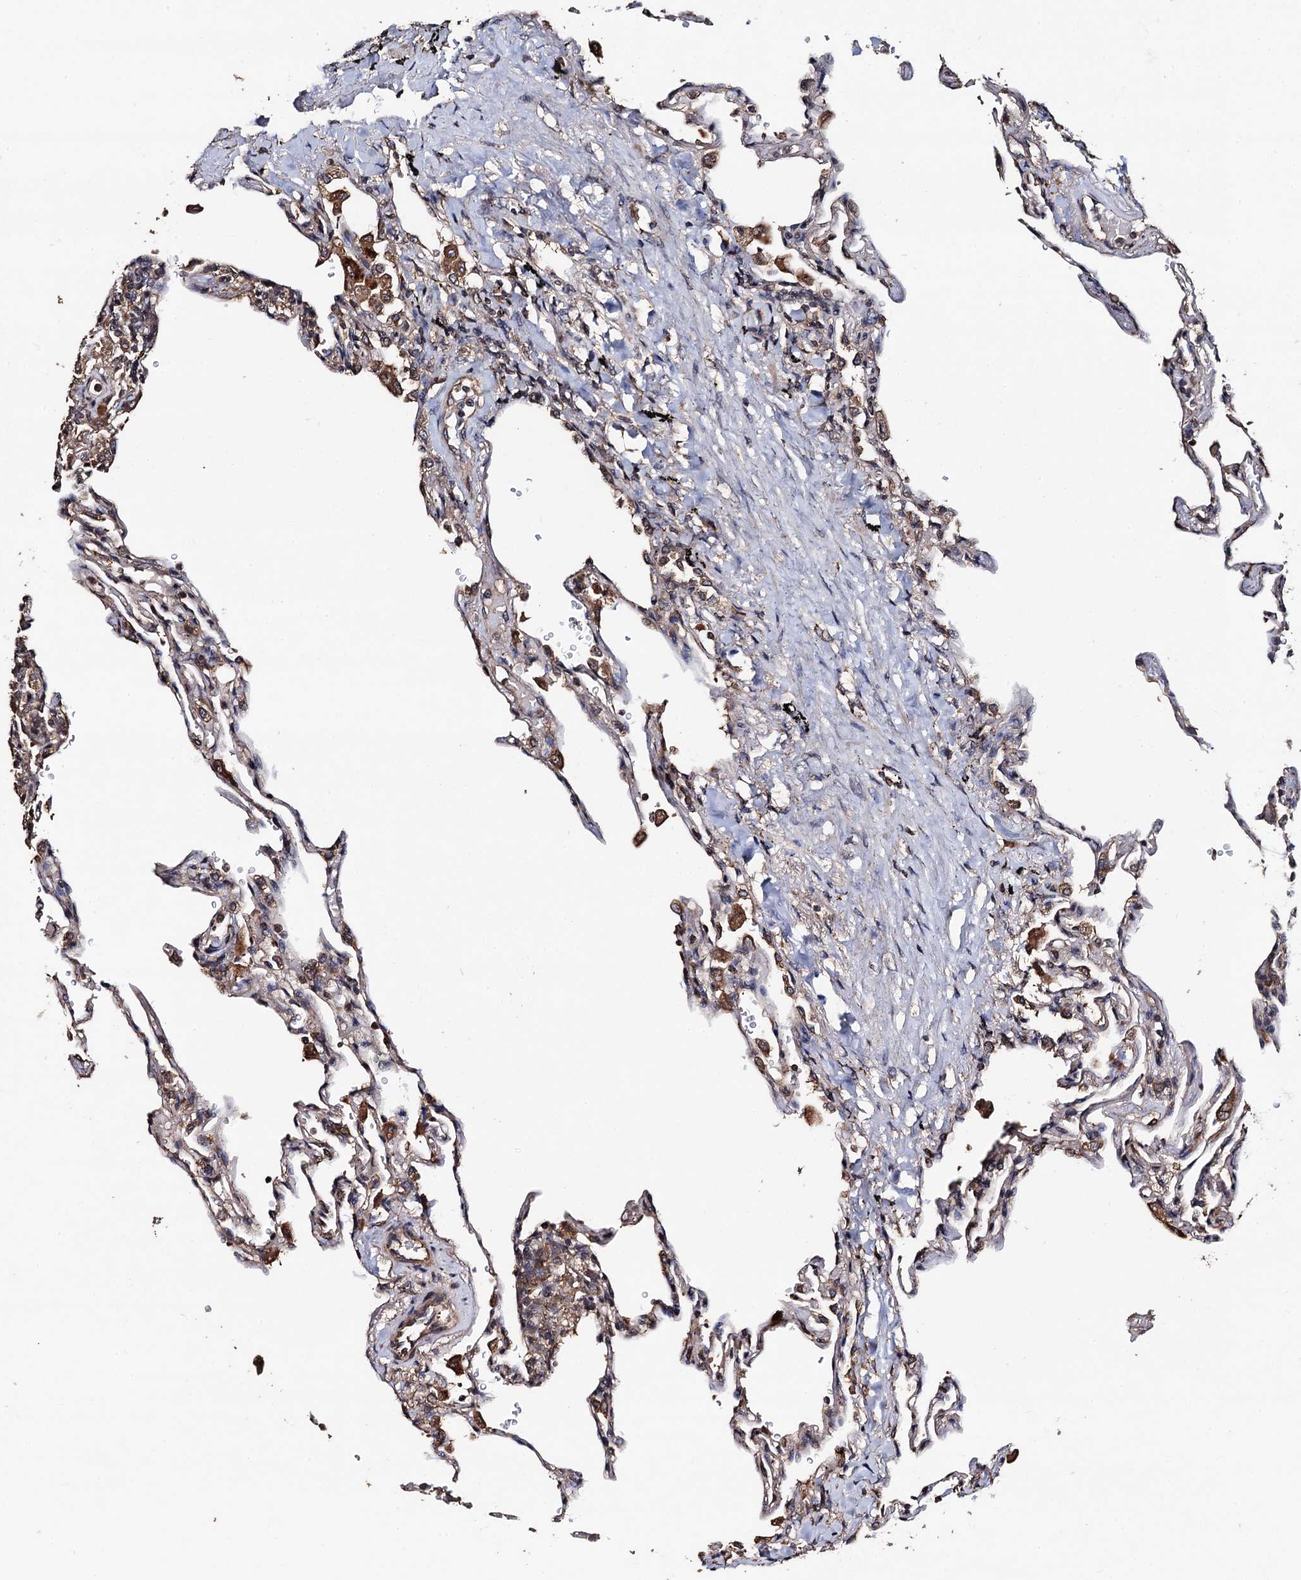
{"staining": {"intensity": "moderate", "quantity": "<25%", "location": "cytoplasmic/membranous"}, "tissue": "lung", "cell_type": "Alveolar cells", "image_type": "normal", "snomed": [{"axis": "morphology", "description": "Normal tissue, NOS"}, {"axis": "topography", "description": "Lung"}], "caption": "Protein expression analysis of unremarkable human lung reveals moderate cytoplasmic/membranous expression in about <25% of alveolar cells.", "gene": "PPTC7", "patient": {"sex": "male", "age": 59}}